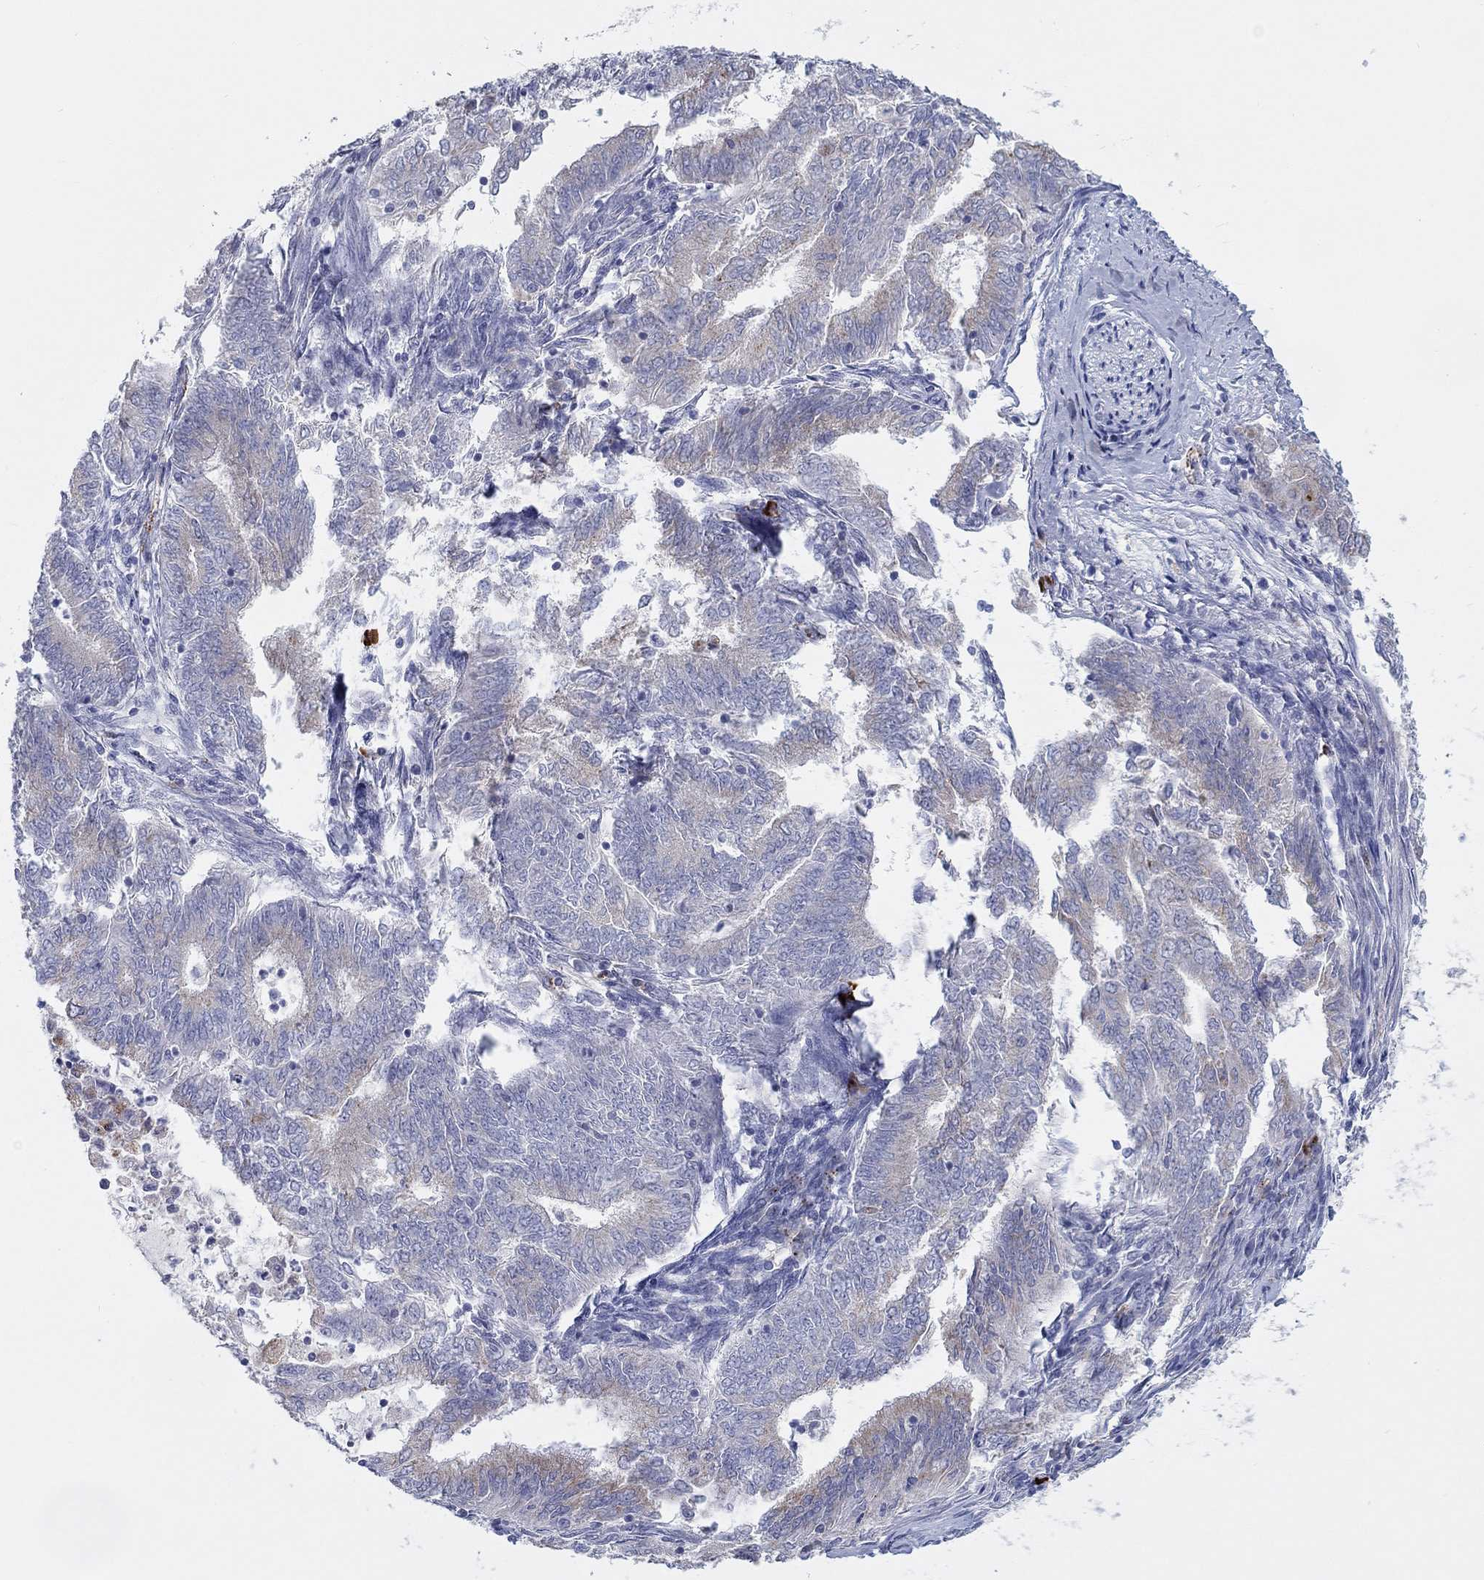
{"staining": {"intensity": "weak", "quantity": "25%-75%", "location": "cytoplasmic/membranous"}, "tissue": "endometrial cancer", "cell_type": "Tumor cells", "image_type": "cancer", "snomed": [{"axis": "morphology", "description": "Adenocarcinoma, NOS"}, {"axis": "topography", "description": "Endometrium"}], "caption": "A micrograph of human endometrial cancer stained for a protein displays weak cytoplasmic/membranous brown staining in tumor cells.", "gene": "BCO2", "patient": {"sex": "female", "age": 62}}